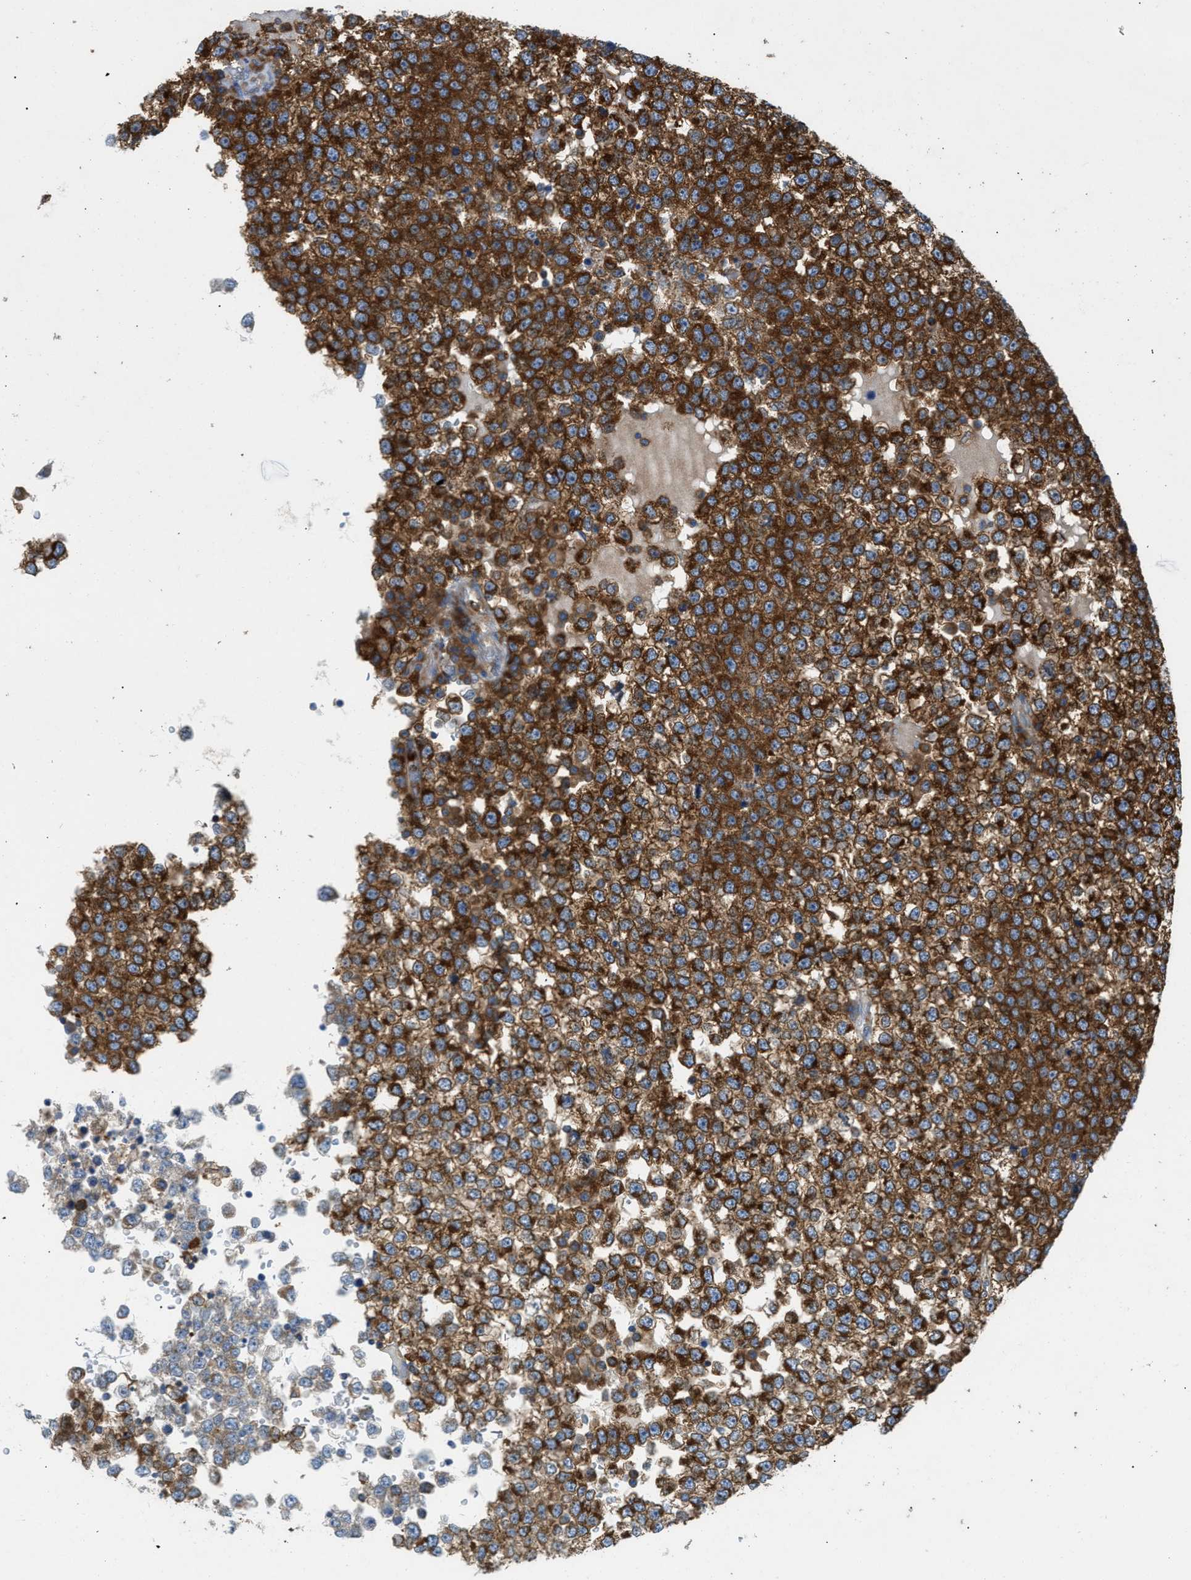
{"staining": {"intensity": "strong", "quantity": ">75%", "location": "cytoplasmic/membranous"}, "tissue": "testis cancer", "cell_type": "Tumor cells", "image_type": "cancer", "snomed": [{"axis": "morphology", "description": "Seminoma, NOS"}, {"axis": "topography", "description": "Testis"}], "caption": "This is an image of immunohistochemistry staining of testis seminoma, which shows strong staining in the cytoplasmic/membranous of tumor cells.", "gene": "GPAT4", "patient": {"sex": "male", "age": 65}}